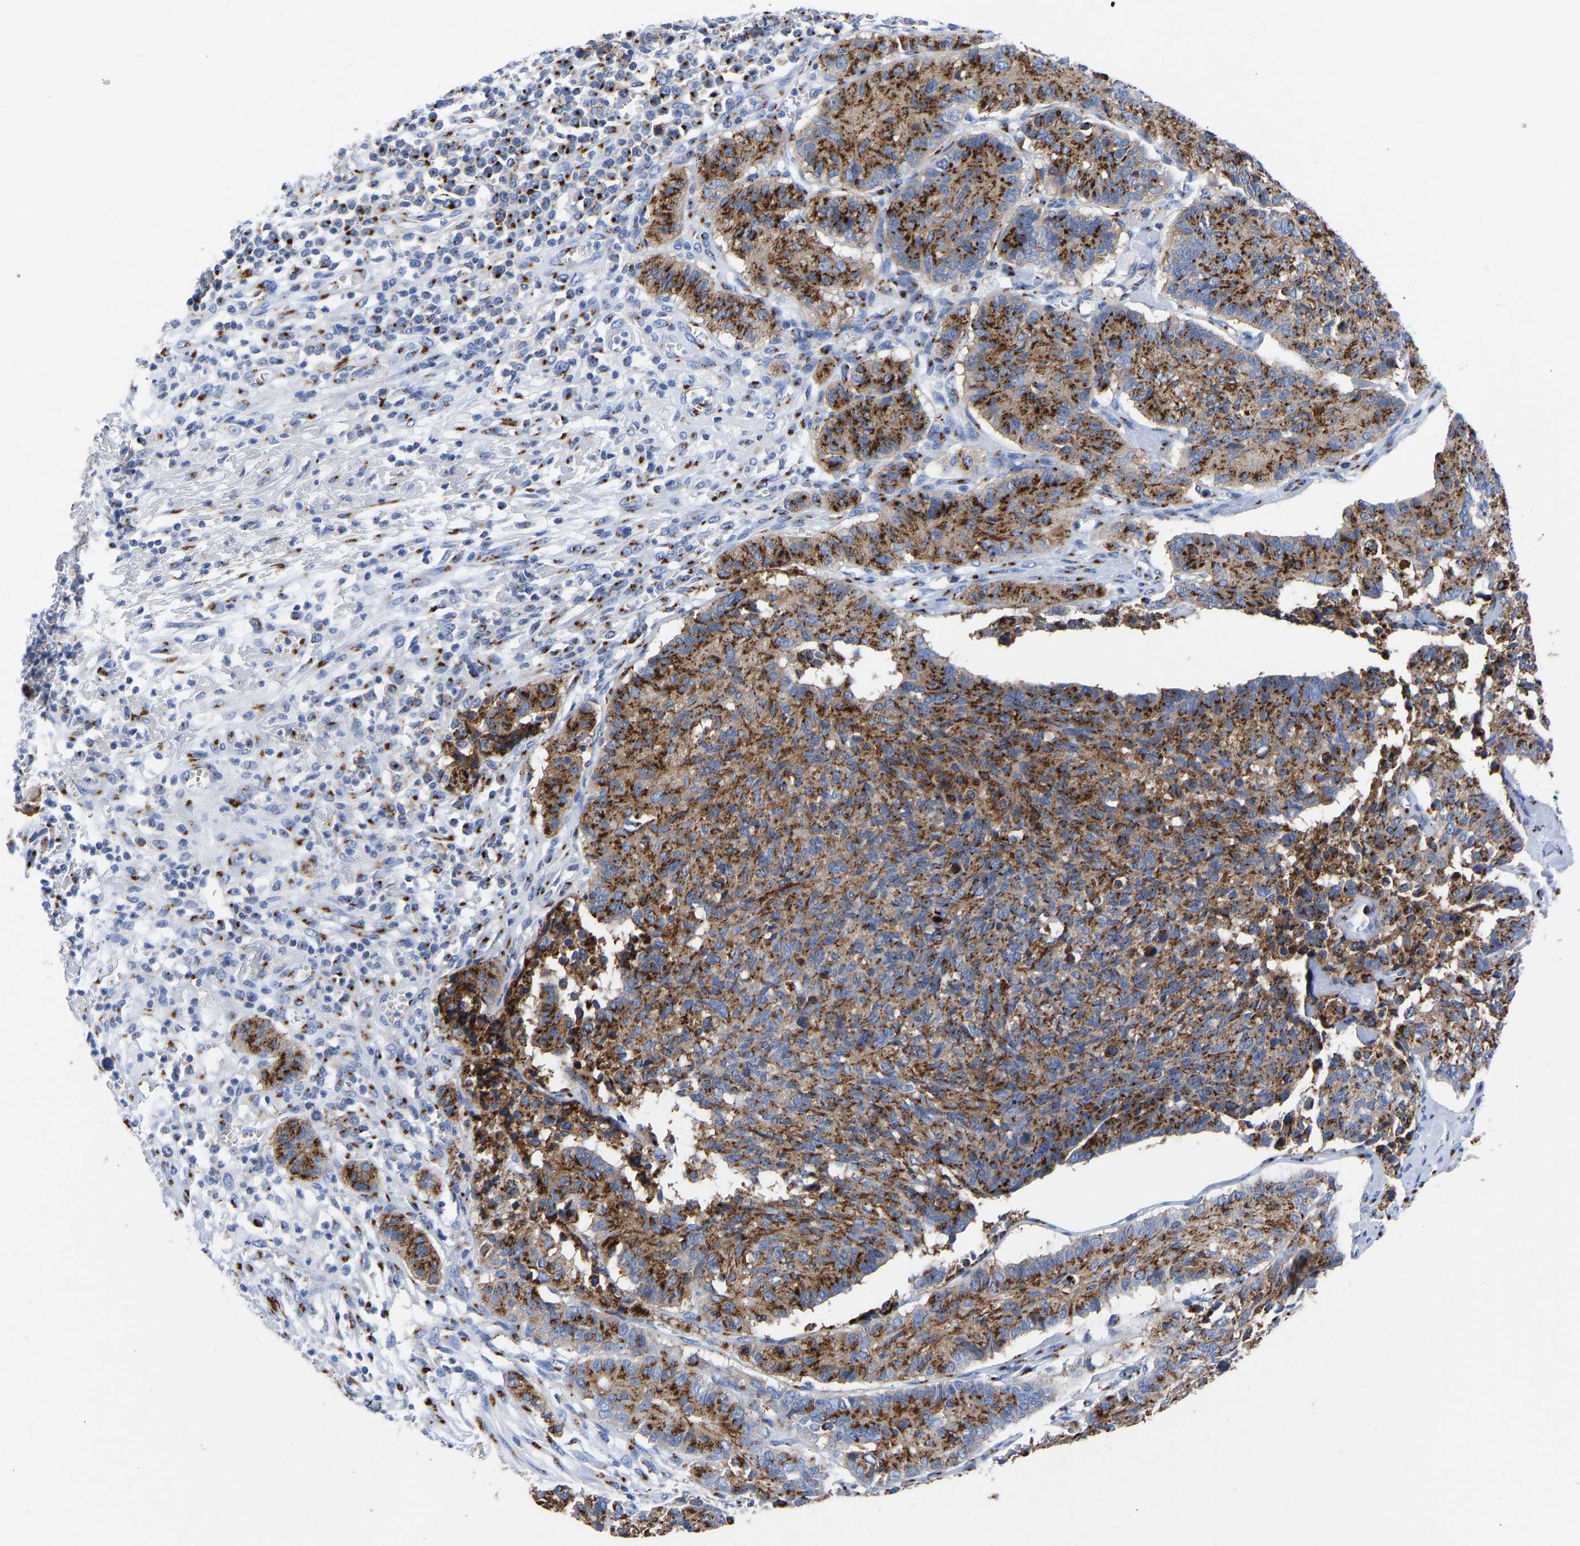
{"staining": {"intensity": "moderate", "quantity": ">75%", "location": "cytoplasmic/membranous"}, "tissue": "cervical cancer", "cell_type": "Tumor cells", "image_type": "cancer", "snomed": [{"axis": "morphology", "description": "Squamous cell carcinoma, NOS"}, {"axis": "topography", "description": "Cervix"}], "caption": "IHC staining of cervical cancer (squamous cell carcinoma), which exhibits medium levels of moderate cytoplasmic/membranous positivity in approximately >75% of tumor cells indicating moderate cytoplasmic/membranous protein staining. The staining was performed using DAB (3,3'-diaminobenzidine) (brown) for protein detection and nuclei were counterstained in hematoxylin (blue).", "gene": "TMEM87A", "patient": {"sex": "female", "age": 35}}